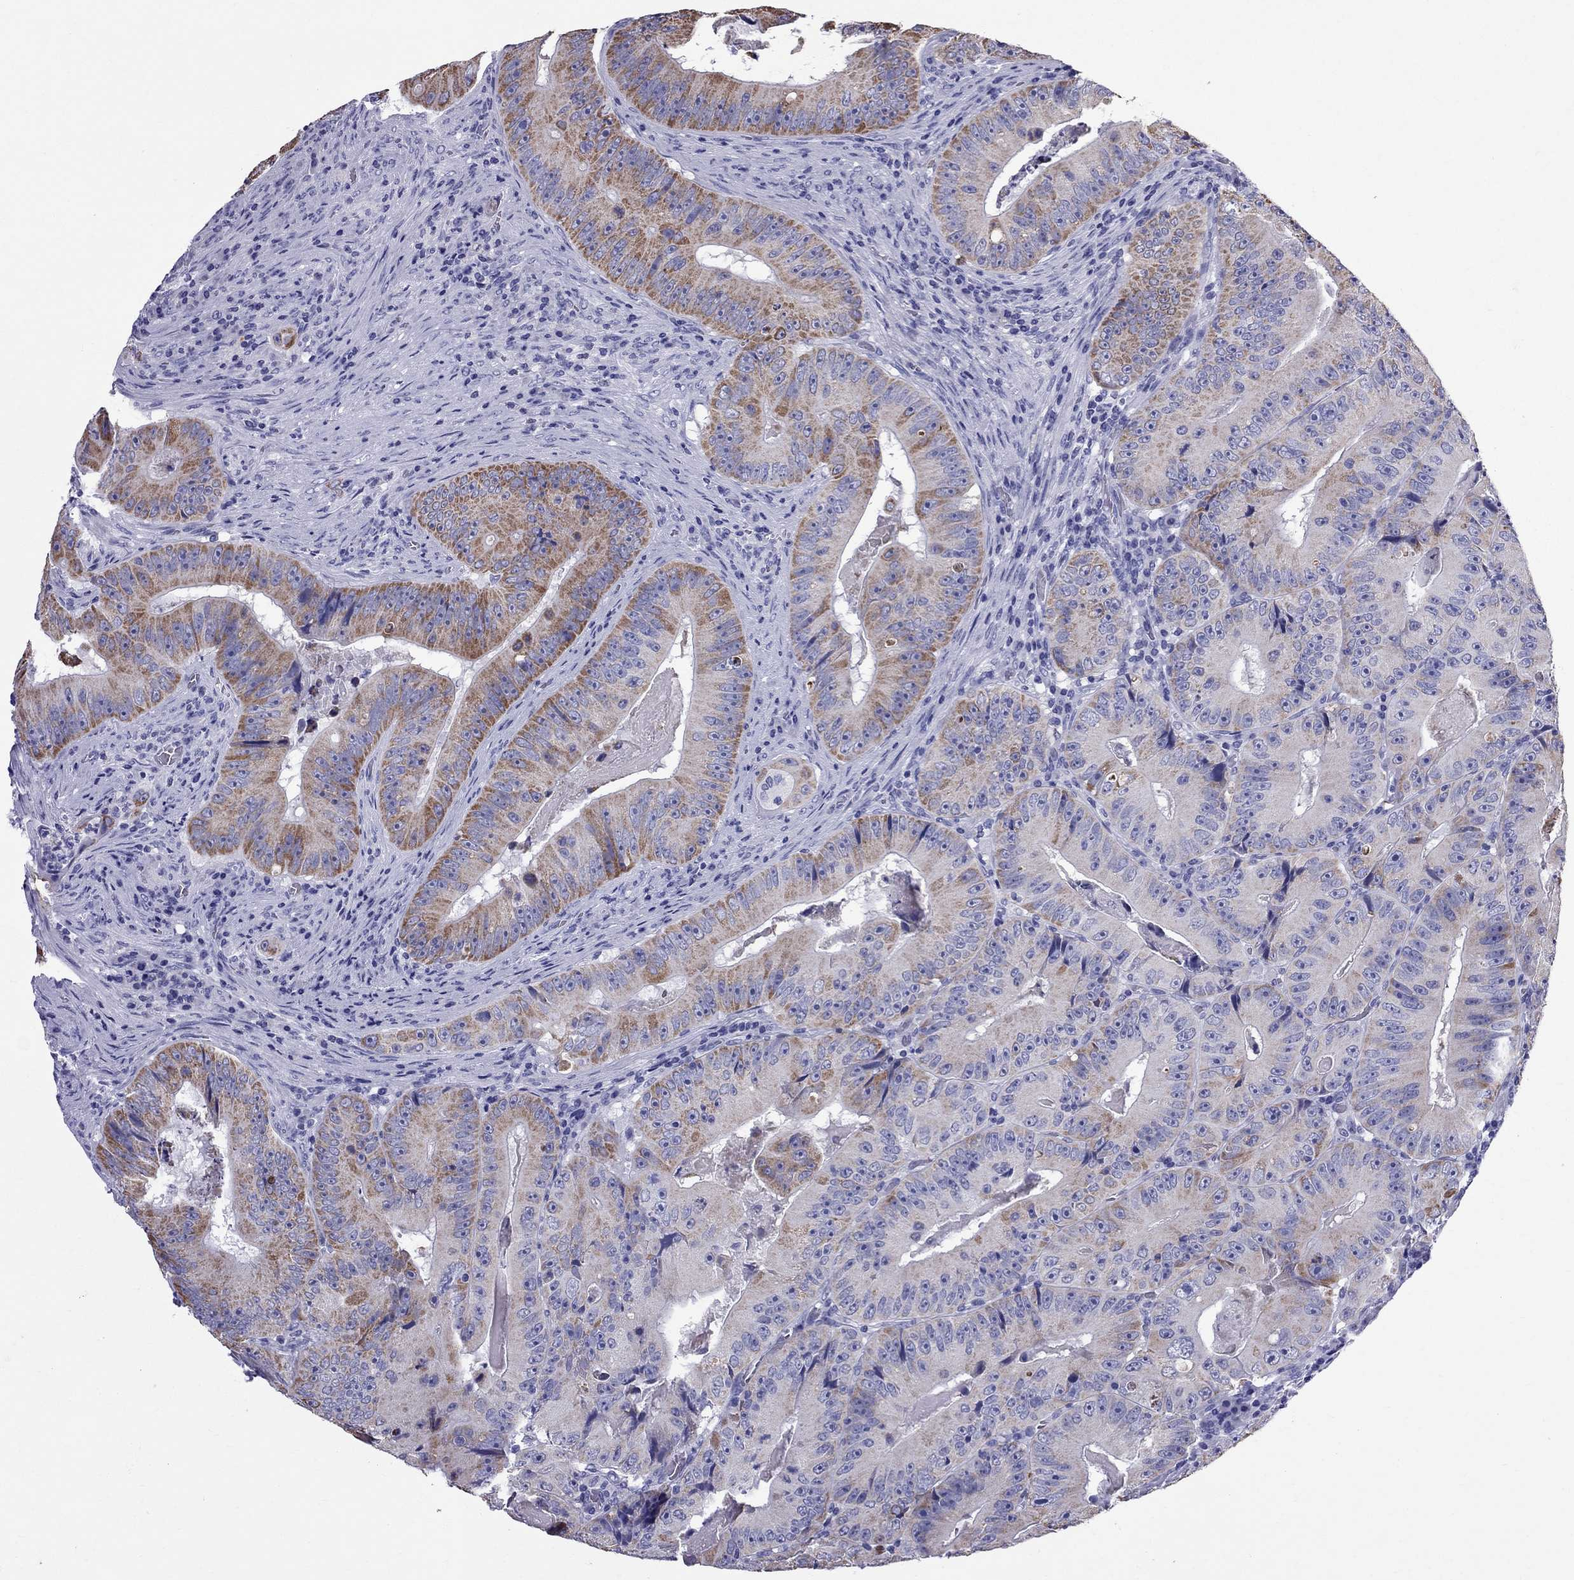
{"staining": {"intensity": "moderate", "quantity": ">75%", "location": "cytoplasmic/membranous"}, "tissue": "colorectal cancer", "cell_type": "Tumor cells", "image_type": "cancer", "snomed": [{"axis": "morphology", "description": "Adenocarcinoma, NOS"}, {"axis": "topography", "description": "Colon"}], "caption": "This image displays adenocarcinoma (colorectal) stained with IHC to label a protein in brown. The cytoplasmic/membranous of tumor cells show moderate positivity for the protein. Nuclei are counter-stained blue.", "gene": "TTLL13", "patient": {"sex": "female", "age": 86}}